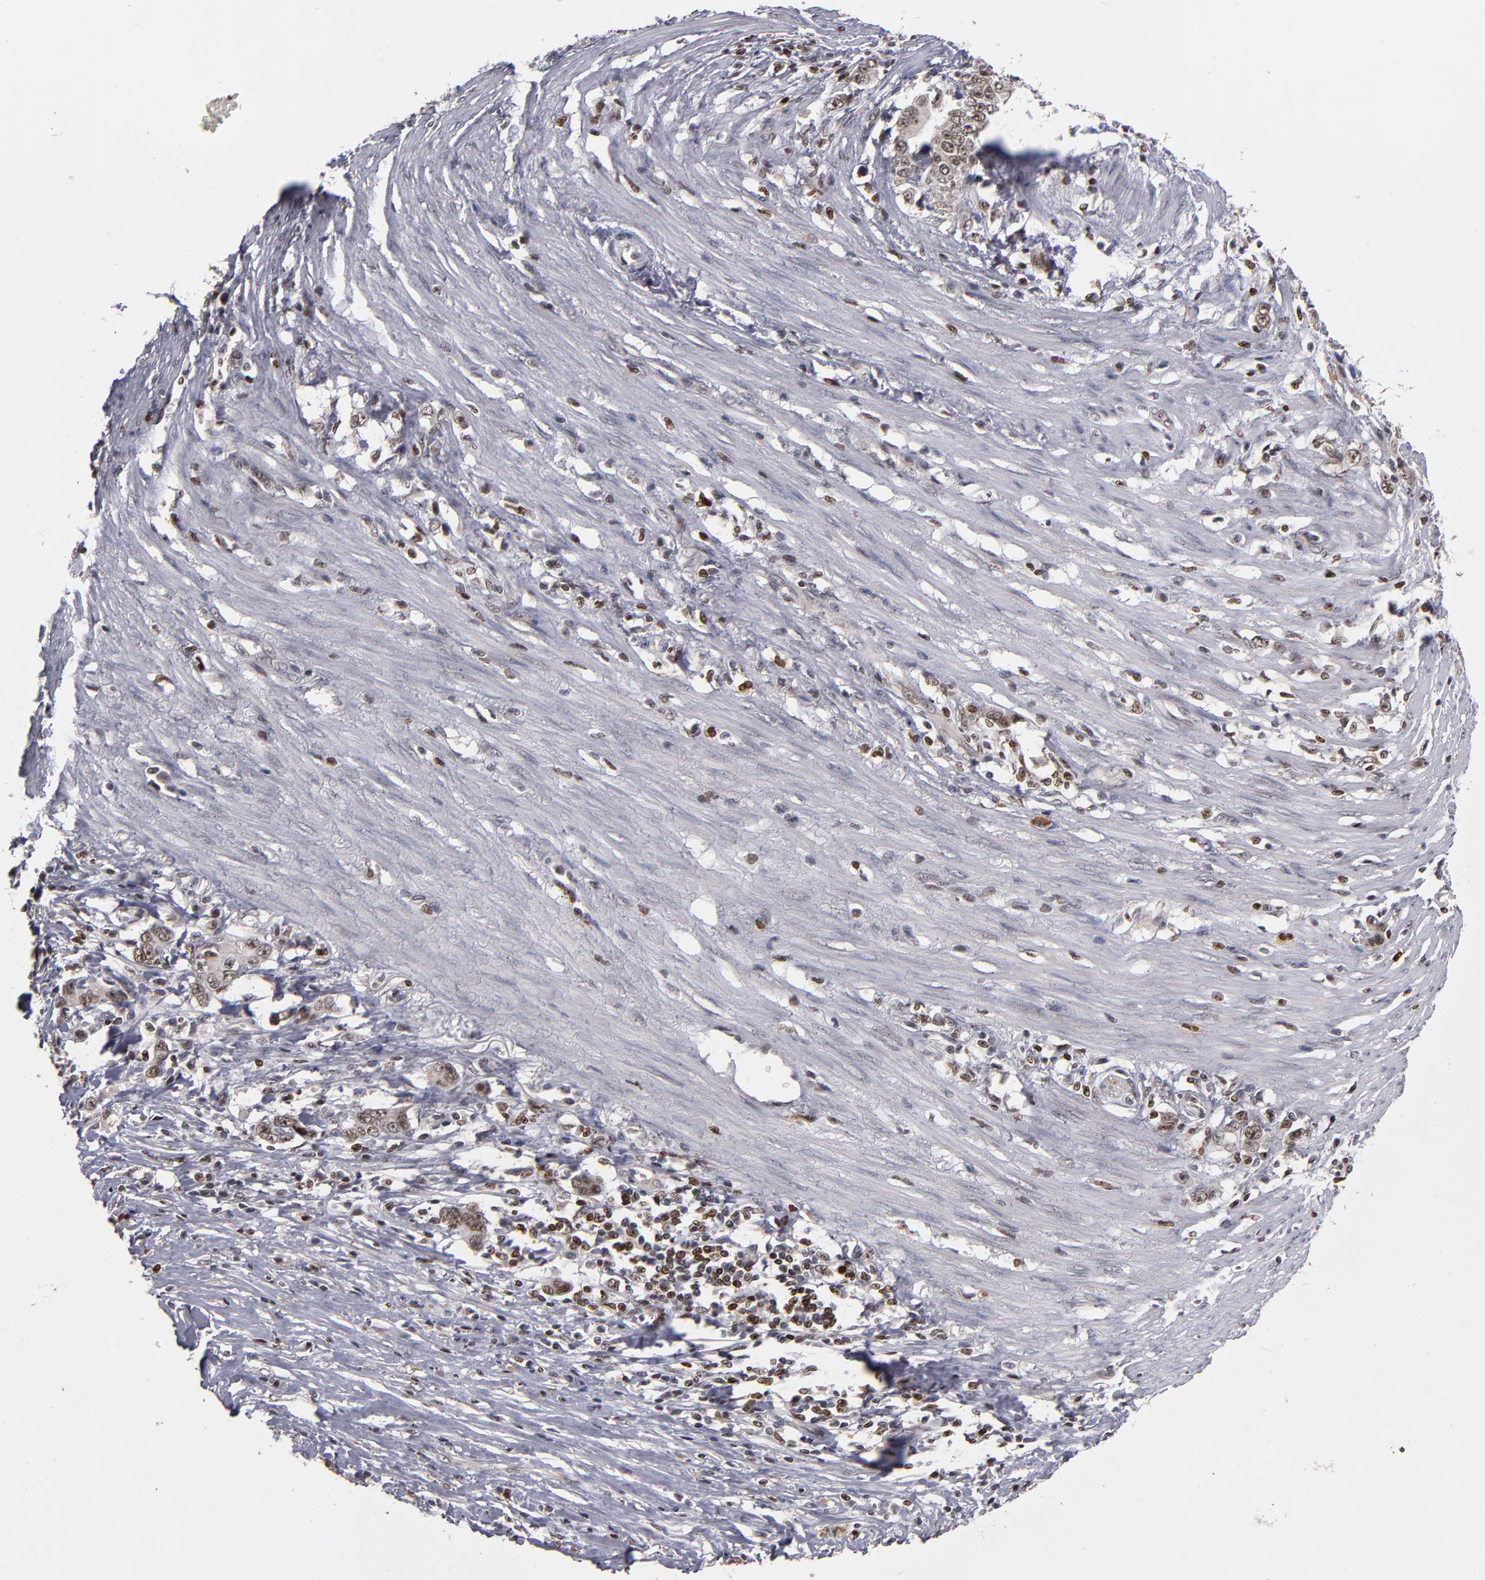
{"staining": {"intensity": "weak", "quantity": ">75%", "location": "nuclear"}, "tissue": "stomach cancer", "cell_type": "Tumor cells", "image_type": "cancer", "snomed": [{"axis": "morphology", "description": "Adenocarcinoma, NOS"}, {"axis": "topography", "description": "Stomach, lower"}], "caption": "Adenocarcinoma (stomach) stained for a protein shows weak nuclear positivity in tumor cells.", "gene": "KDM6A", "patient": {"sex": "female", "age": 72}}